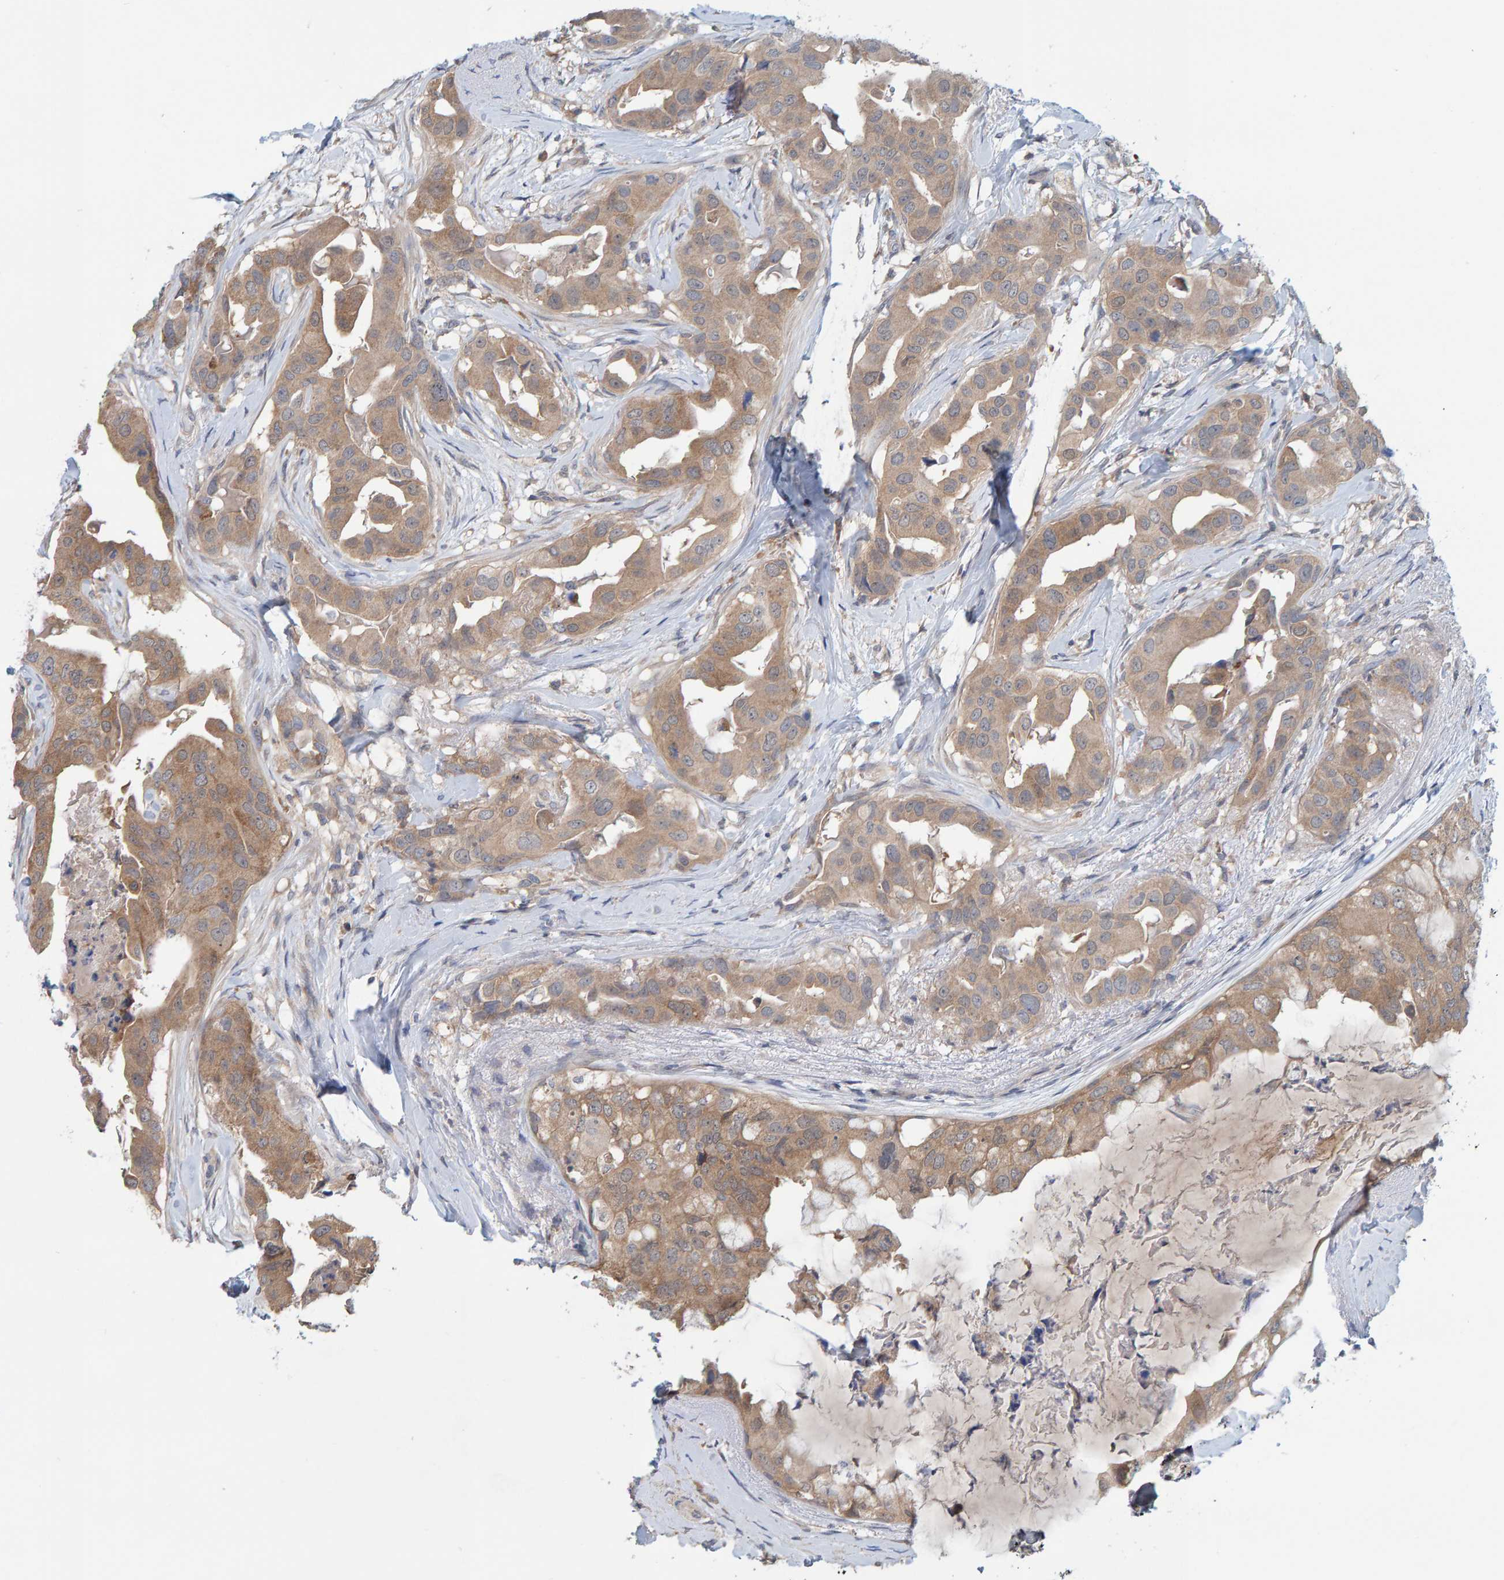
{"staining": {"intensity": "moderate", "quantity": ">75%", "location": "cytoplasmic/membranous"}, "tissue": "breast cancer", "cell_type": "Tumor cells", "image_type": "cancer", "snomed": [{"axis": "morphology", "description": "Duct carcinoma"}, {"axis": "topography", "description": "Breast"}], "caption": "The micrograph exhibits staining of breast infiltrating ductal carcinoma, revealing moderate cytoplasmic/membranous protein positivity (brown color) within tumor cells.", "gene": "TATDN1", "patient": {"sex": "female", "age": 40}}